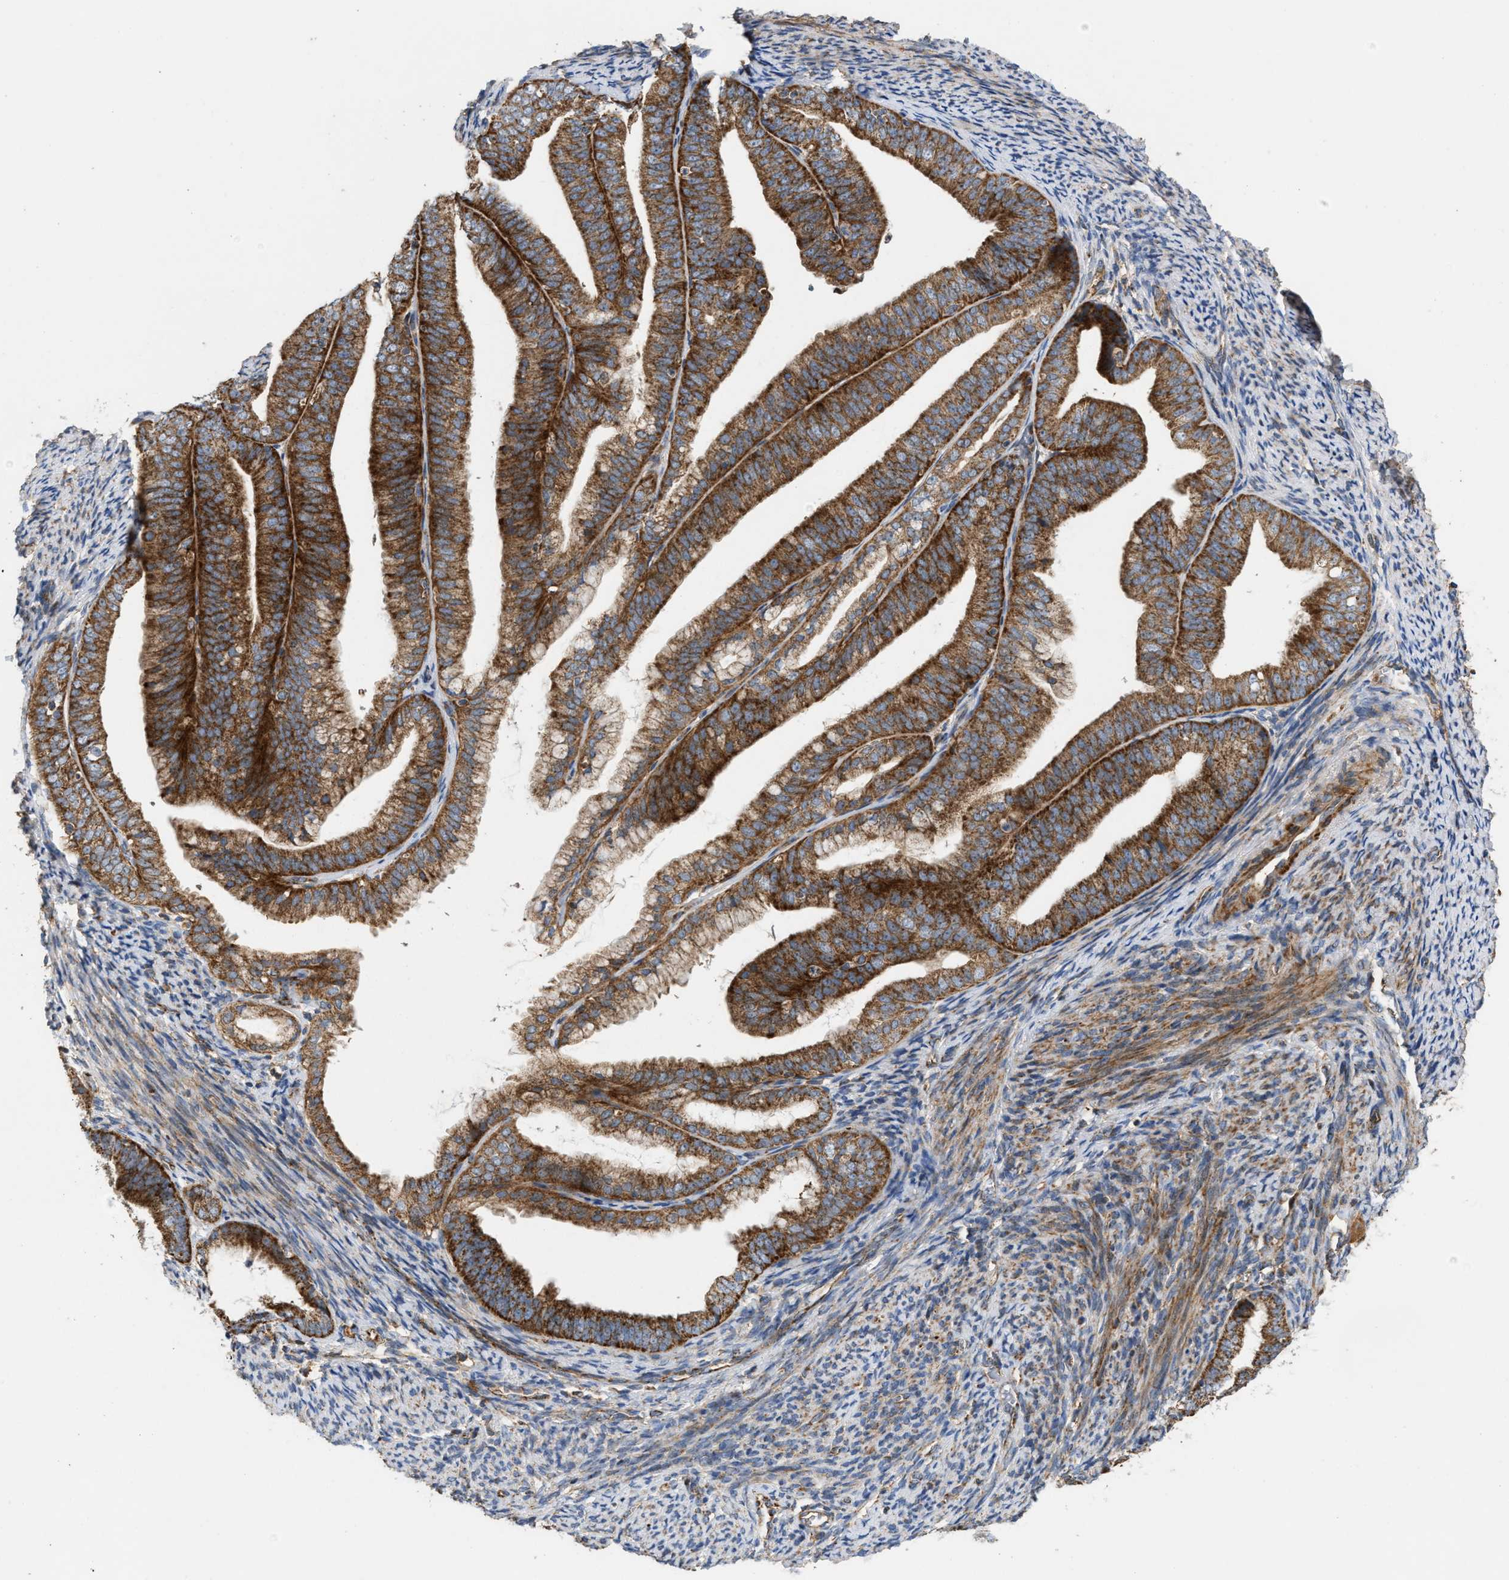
{"staining": {"intensity": "strong", "quantity": ">75%", "location": "cytoplasmic/membranous"}, "tissue": "endometrial cancer", "cell_type": "Tumor cells", "image_type": "cancer", "snomed": [{"axis": "morphology", "description": "Adenocarcinoma, NOS"}, {"axis": "topography", "description": "Endometrium"}], "caption": "Protein expression analysis of endometrial adenocarcinoma shows strong cytoplasmic/membranous positivity in approximately >75% of tumor cells.", "gene": "TACO1", "patient": {"sex": "female", "age": 63}}